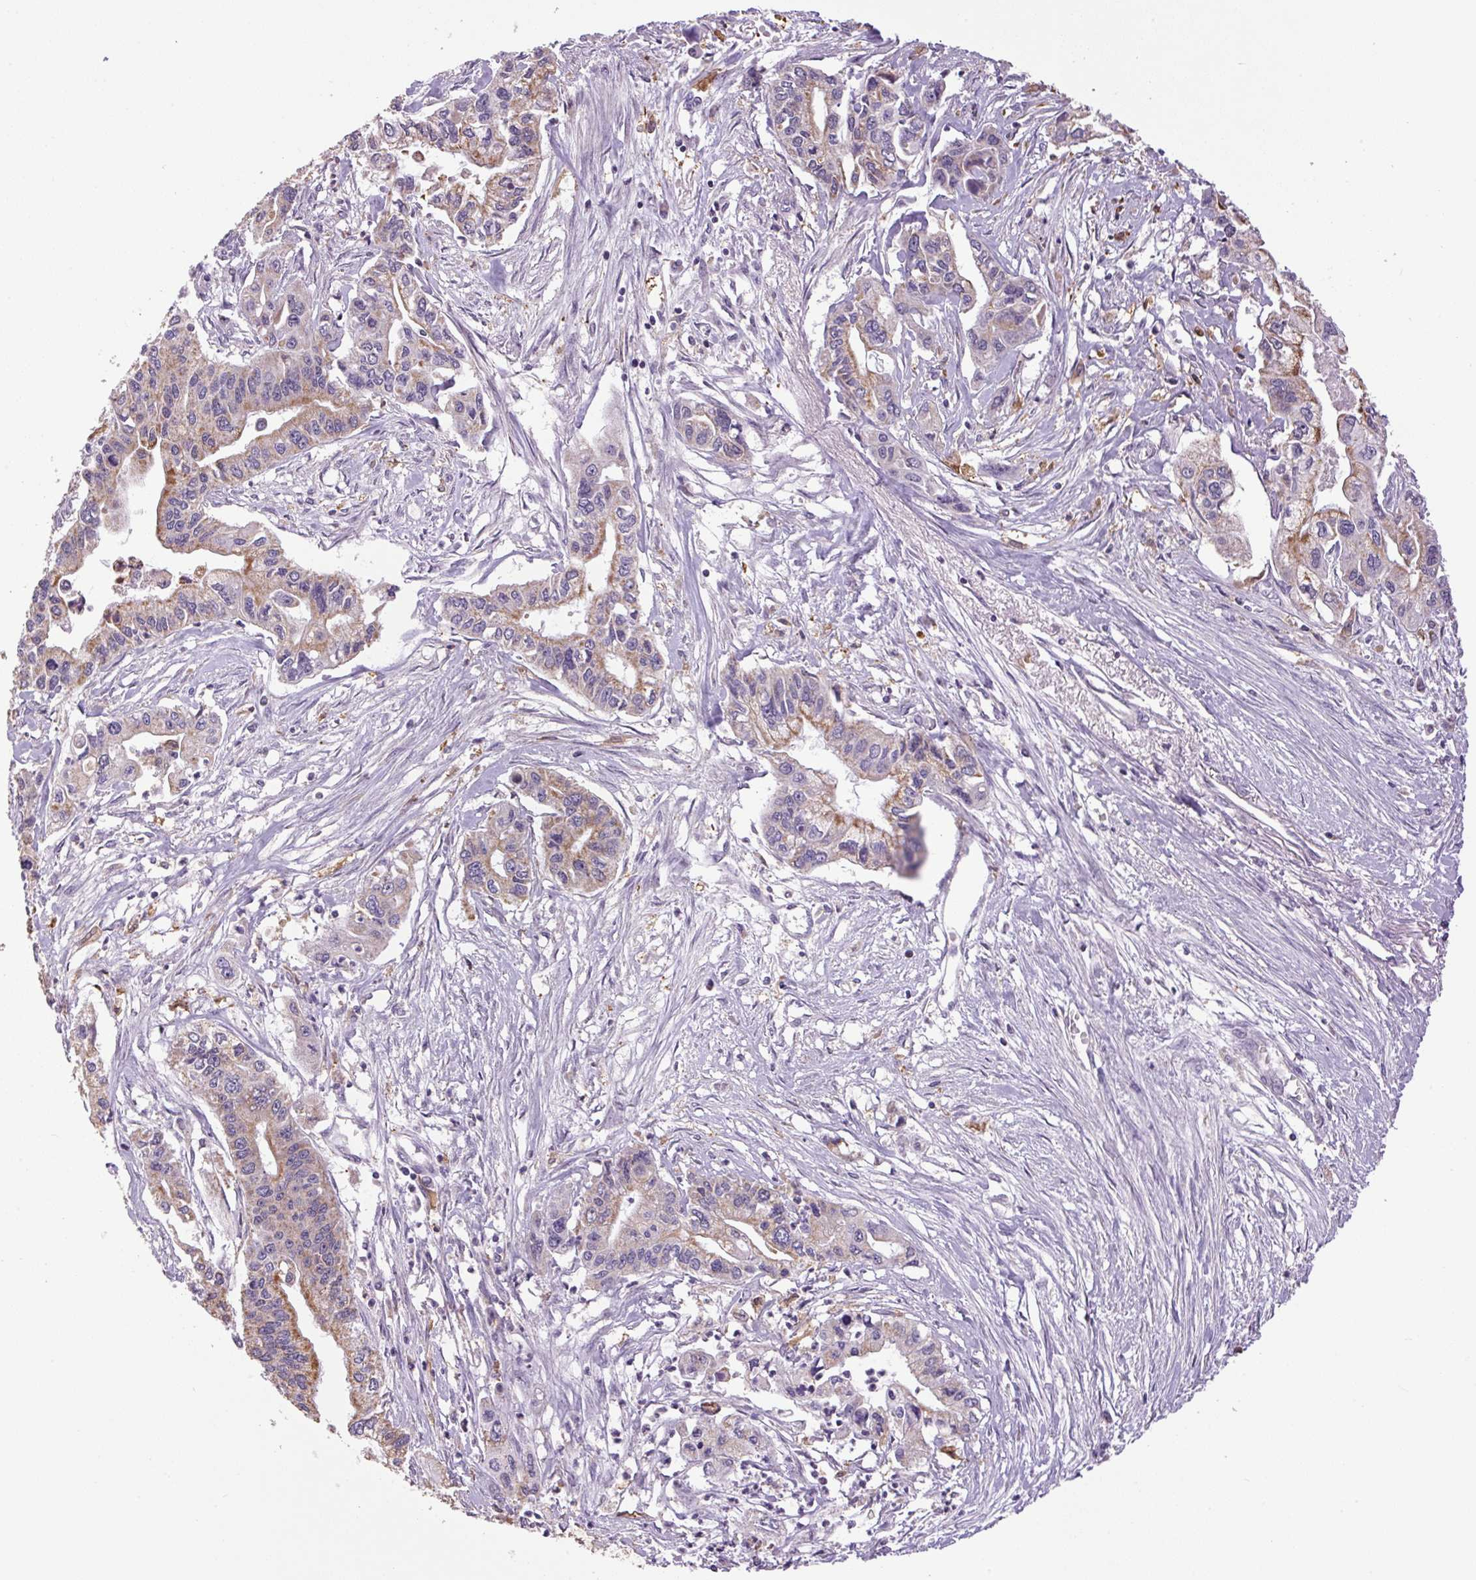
{"staining": {"intensity": "moderate", "quantity": "25%-75%", "location": "cytoplasmic/membranous"}, "tissue": "pancreatic cancer", "cell_type": "Tumor cells", "image_type": "cancer", "snomed": [{"axis": "morphology", "description": "Adenocarcinoma, NOS"}, {"axis": "topography", "description": "Pancreas"}], "caption": "Immunohistochemistry (IHC) photomicrograph of adenocarcinoma (pancreatic) stained for a protein (brown), which shows medium levels of moderate cytoplasmic/membranous expression in approximately 25%-75% of tumor cells.", "gene": "SGF29", "patient": {"sex": "male", "age": 62}}